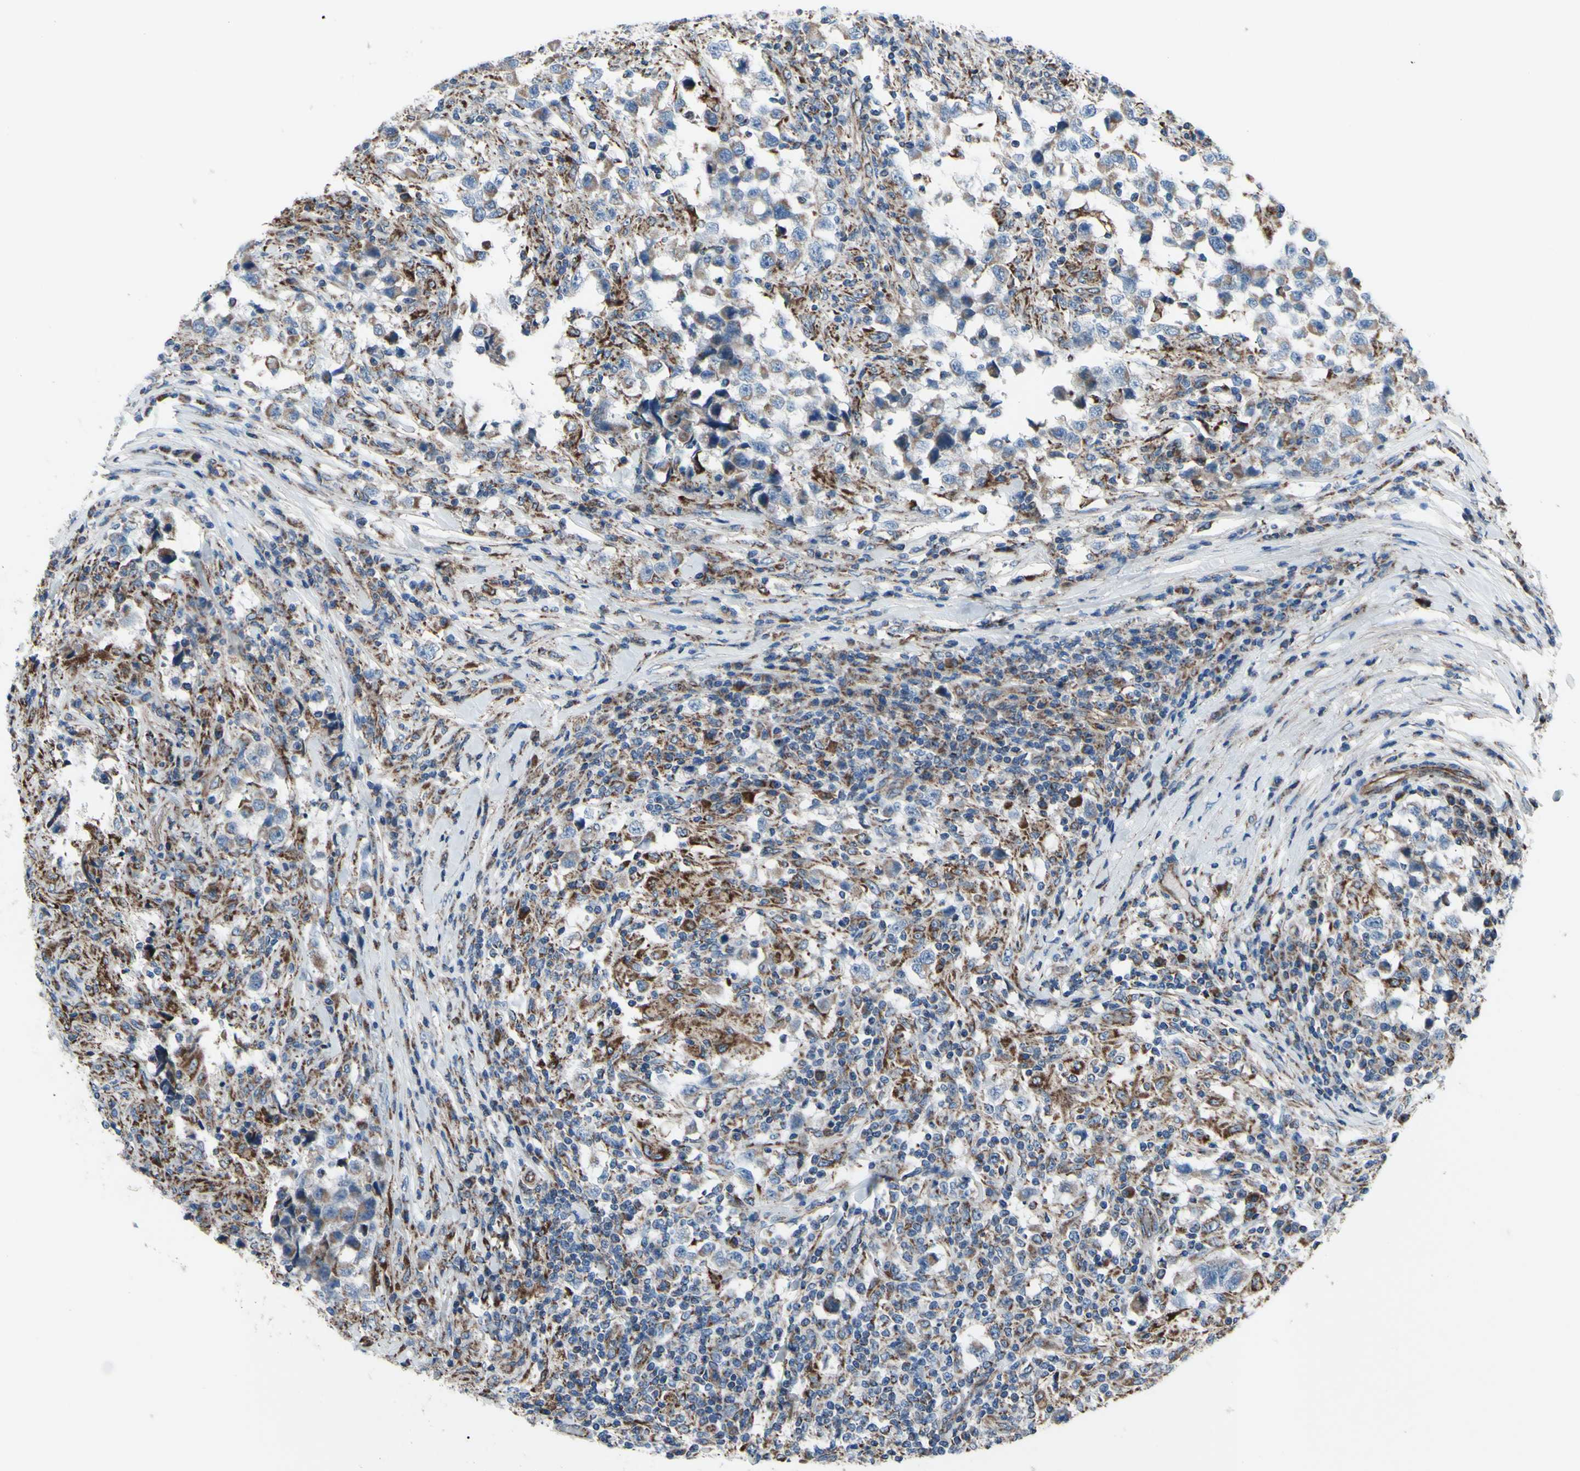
{"staining": {"intensity": "weak", "quantity": "25%-75%", "location": "cytoplasmic/membranous"}, "tissue": "testis cancer", "cell_type": "Tumor cells", "image_type": "cancer", "snomed": [{"axis": "morphology", "description": "Carcinoma, Embryonal, NOS"}, {"axis": "topography", "description": "Testis"}], "caption": "The photomicrograph displays immunohistochemical staining of embryonal carcinoma (testis). There is weak cytoplasmic/membranous positivity is present in about 25%-75% of tumor cells.", "gene": "EMC7", "patient": {"sex": "male", "age": 21}}